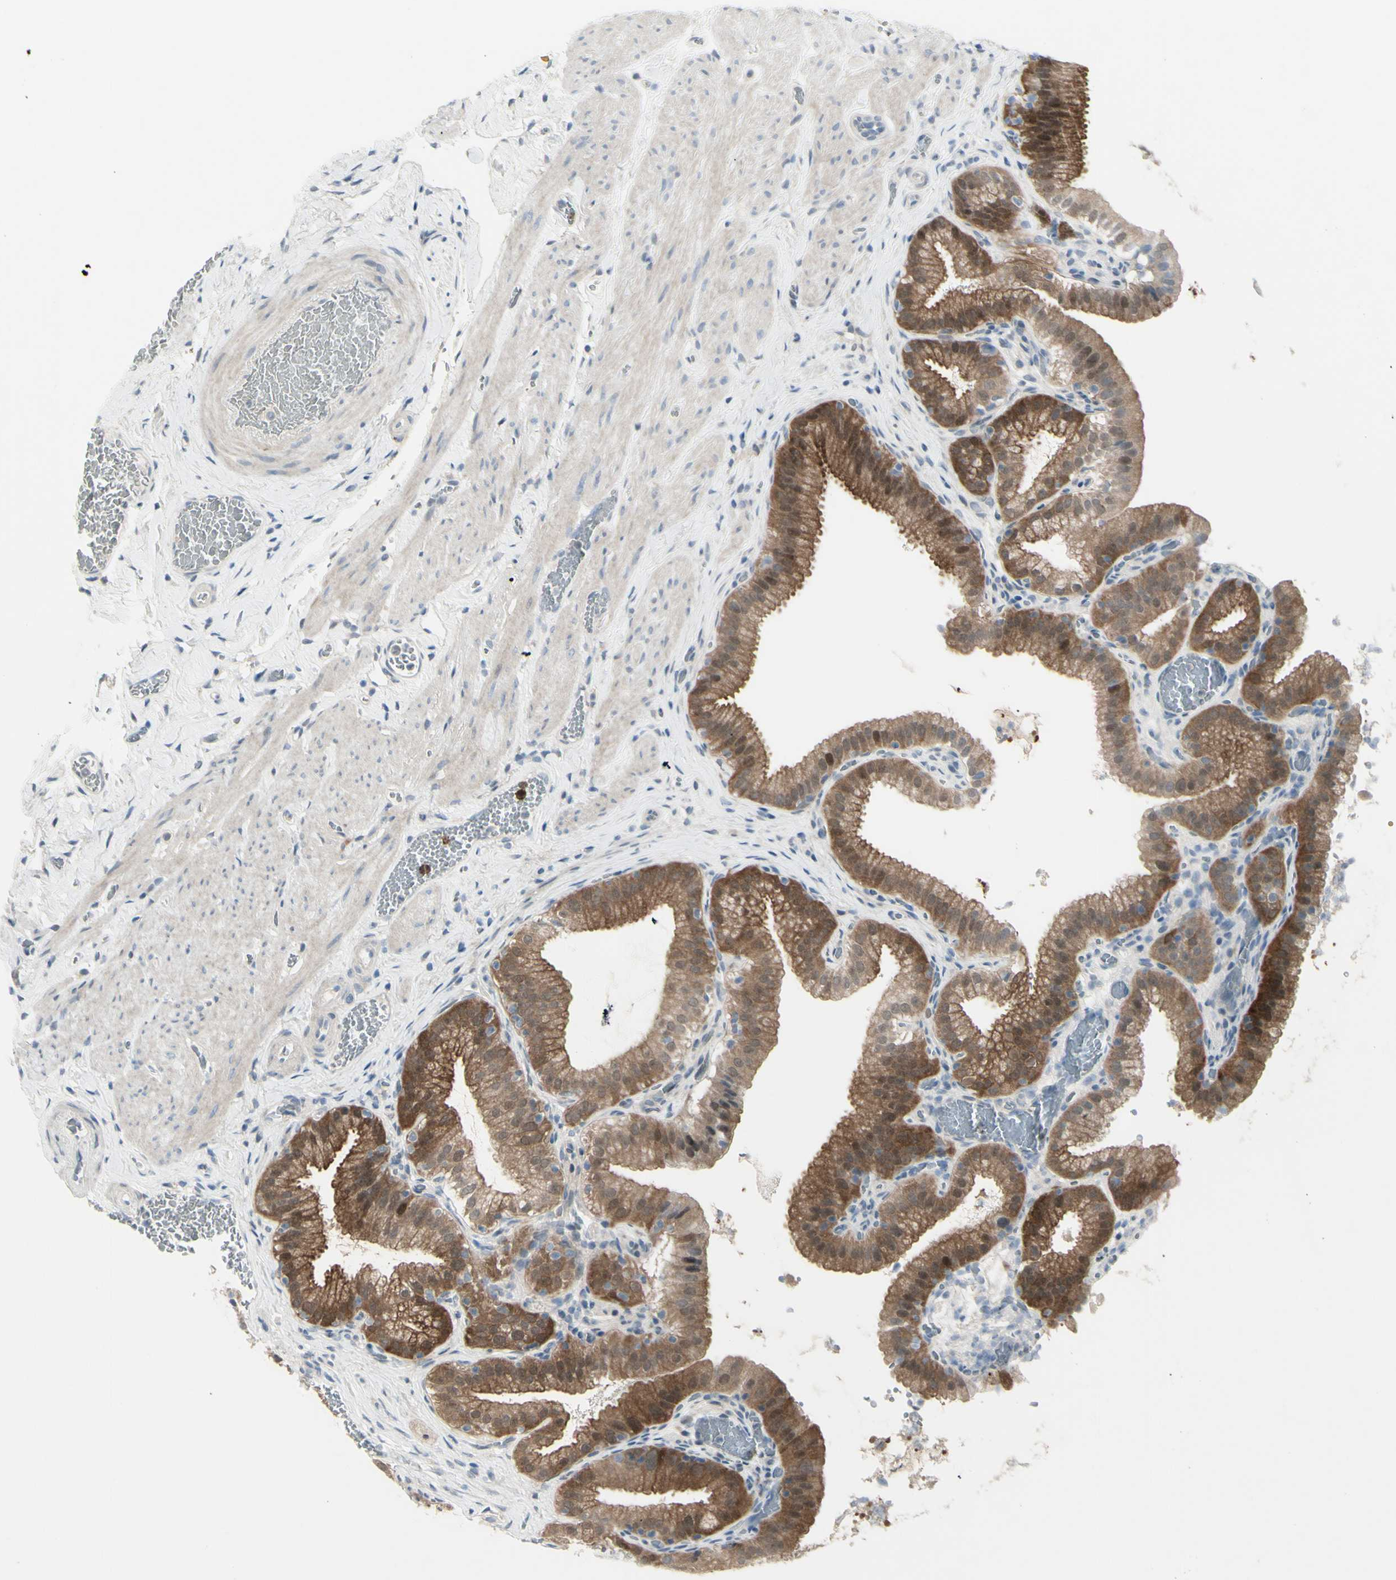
{"staining": {"intensity": "strong", "quantity": ">75%", "location": "cytoplasmic/membranous"}, "tissue": "gallbladder", "cell_type": "Glandular cells", "image_type": "normal", "snomed": [{"axis": "morphology", "description": "Normal tissue, NOS"}, {"axis": "topography", "description": "Gallbladder"}], "caption": "DAB immunohistochemical staining of normal human gallbladder displays strong cytoplasmic/membranous protein positivity in about >75% of glandular cells.", "gene": "ETNK1", "patient": {"sex": "male", "age": 54}}